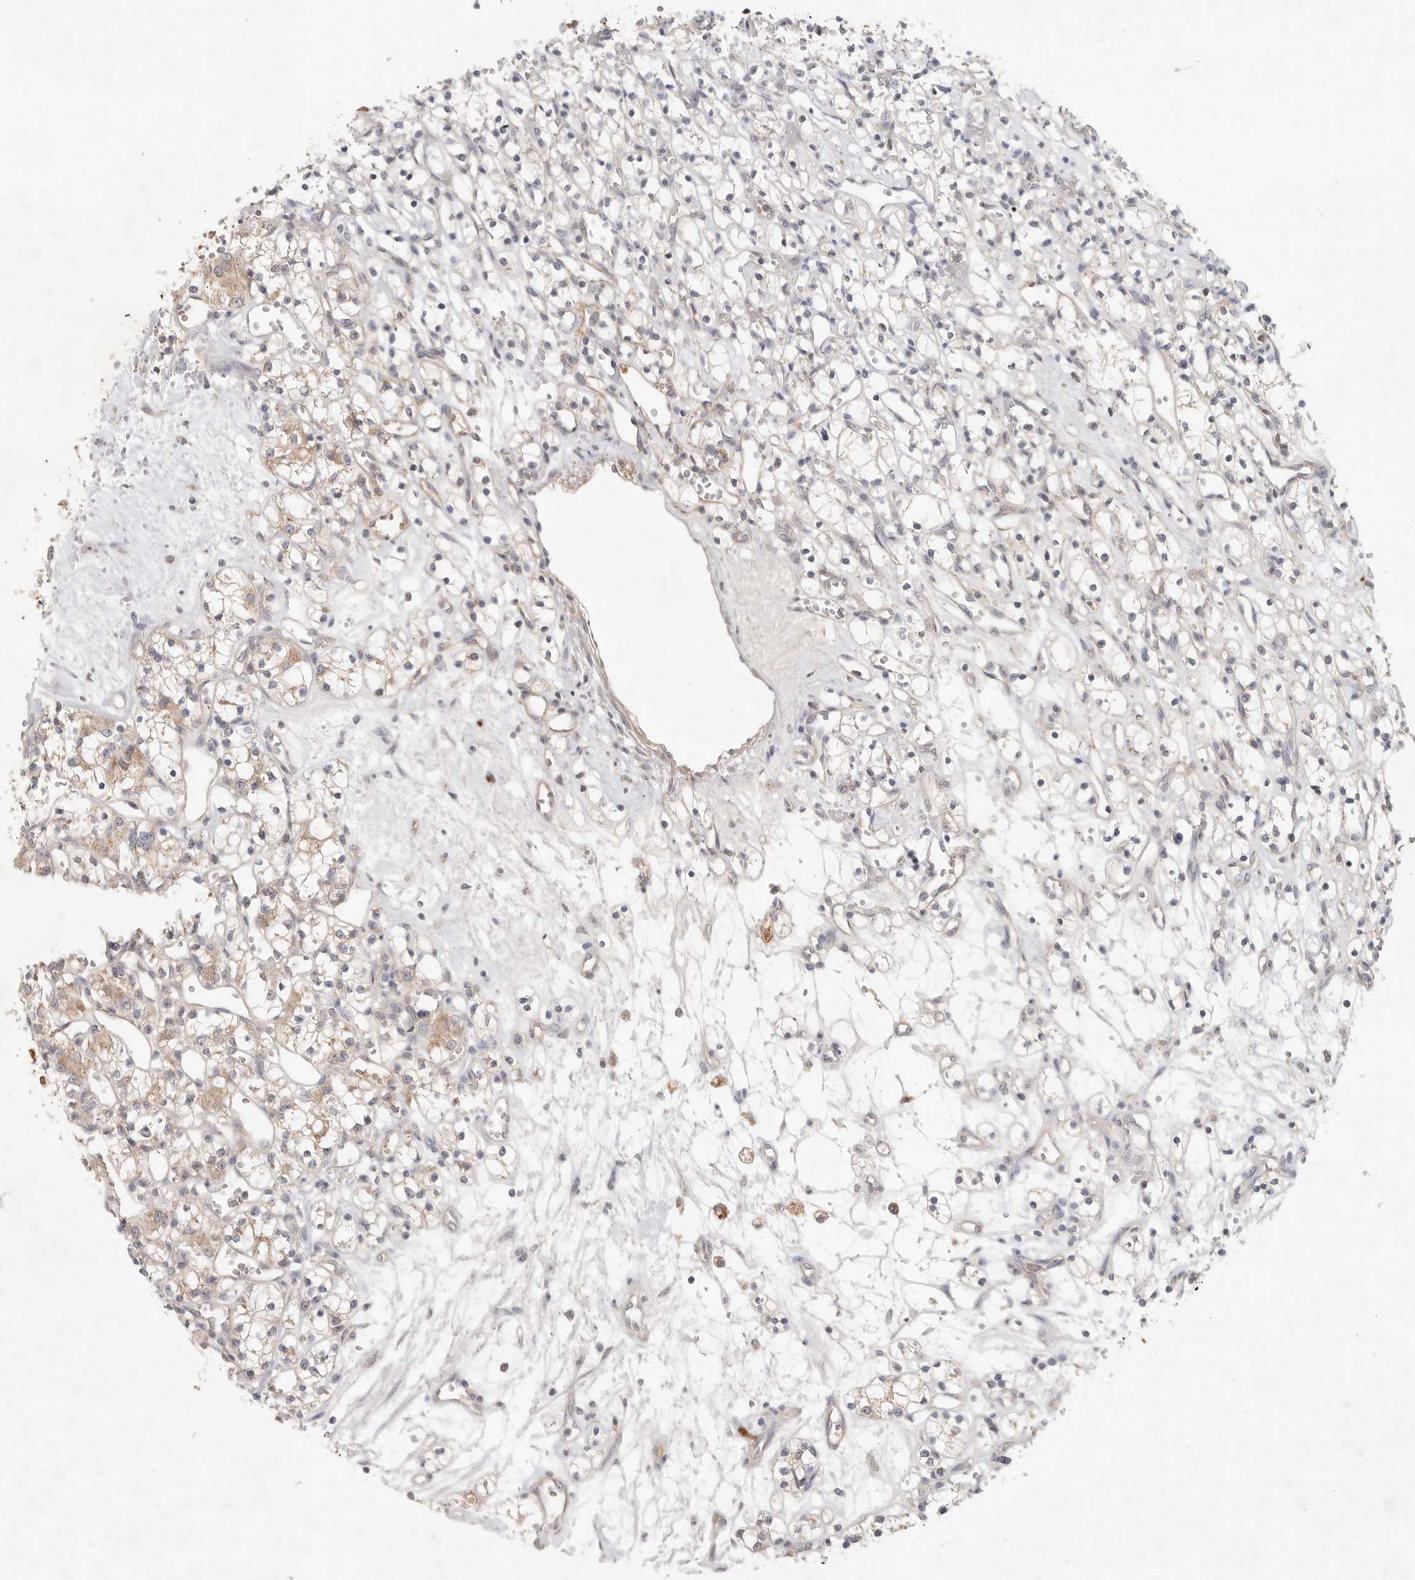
{"staining": {"intensity": "weak", "quantity": "25%-75%", "location": "cytoplasmic/membranous"}, "tissue": "renal cancer", "cell_type": "Tumor cells", "image_type": "cancer", "snomed": [{"axis": "morphology", "description": "Adenocarcinoma, NOS"}, {"axis": "topography", "description": "Kidney"}], "caption": "IHC staining of renal adenocarcinoma, which shows low levels of weak cytoplasmic/membranous staining in about 25%-75% of tumor cells indicating weak cytoplasmic/membranous protein expression. The staining was performed using DAB (brown) for protein detection and nuclei were counterstained in hematoxylin (blue).", "gene": "SLC25A36", "patient": {"sex": "female", "age": 59}}